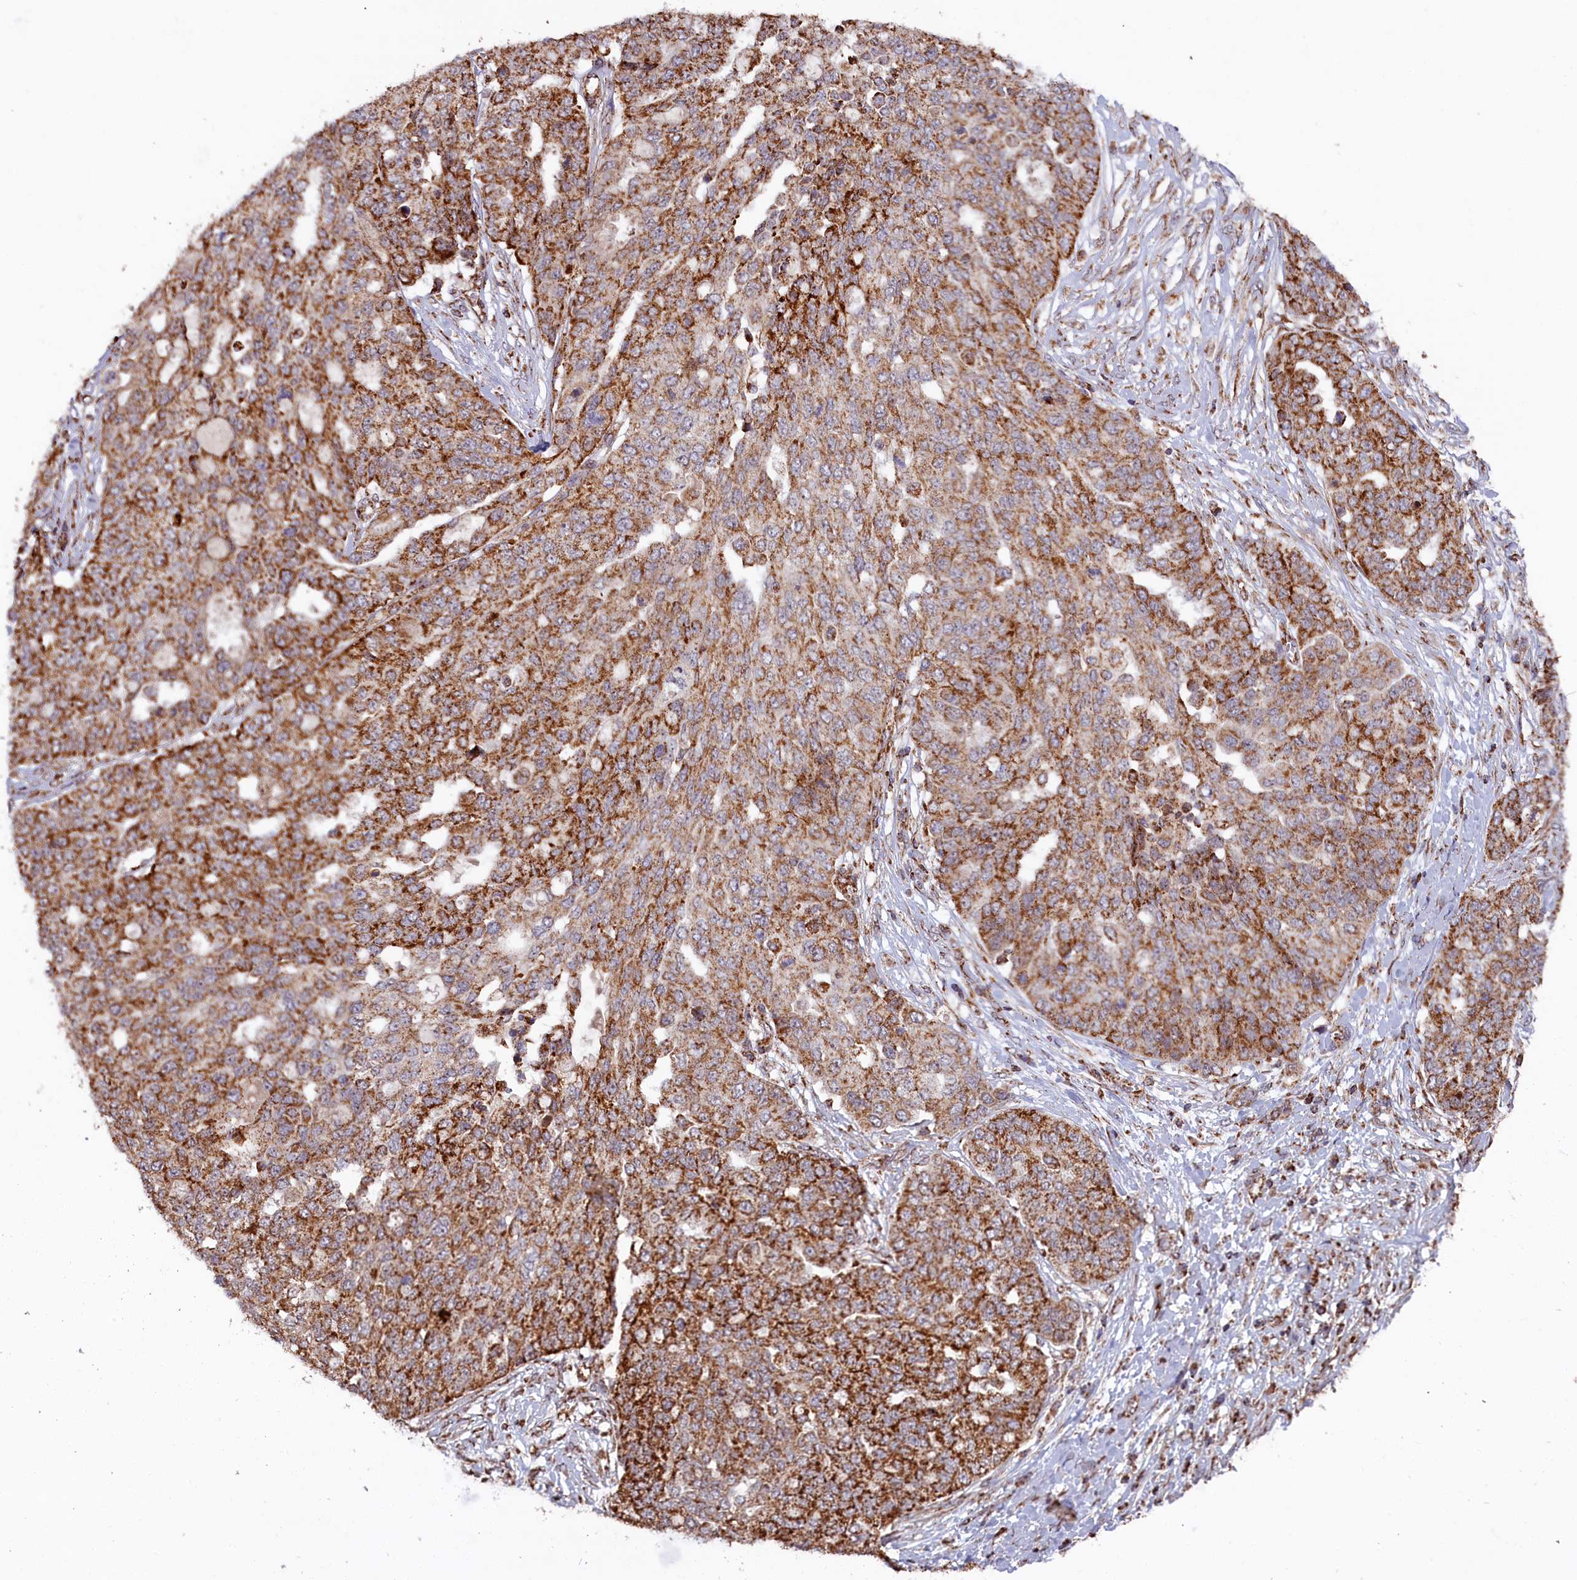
{"staining": {"intensity": "strong", "quantity": ">75%", "location": "cytoplasmic/membranous"}, "tissue": "ovarian cancer", "cell_type": "Tumor cells", "image_type": "cancer", "snomed": [{"axis": "morphology", "description": "Cystadenocarcinoma, serous, NOS"}, {"axis": "topography", "description": "Soft tissue"}, {"axis": "topography", "description": "Ovary"}], "caption": "Immunohistochemical staining of human ovarian cancer shows strong cytoplasmic/membranous protein positivity in about >75% of tumor cells.", "gene": "MACROD1", "patient": {"sex": "female", "age": 57}}